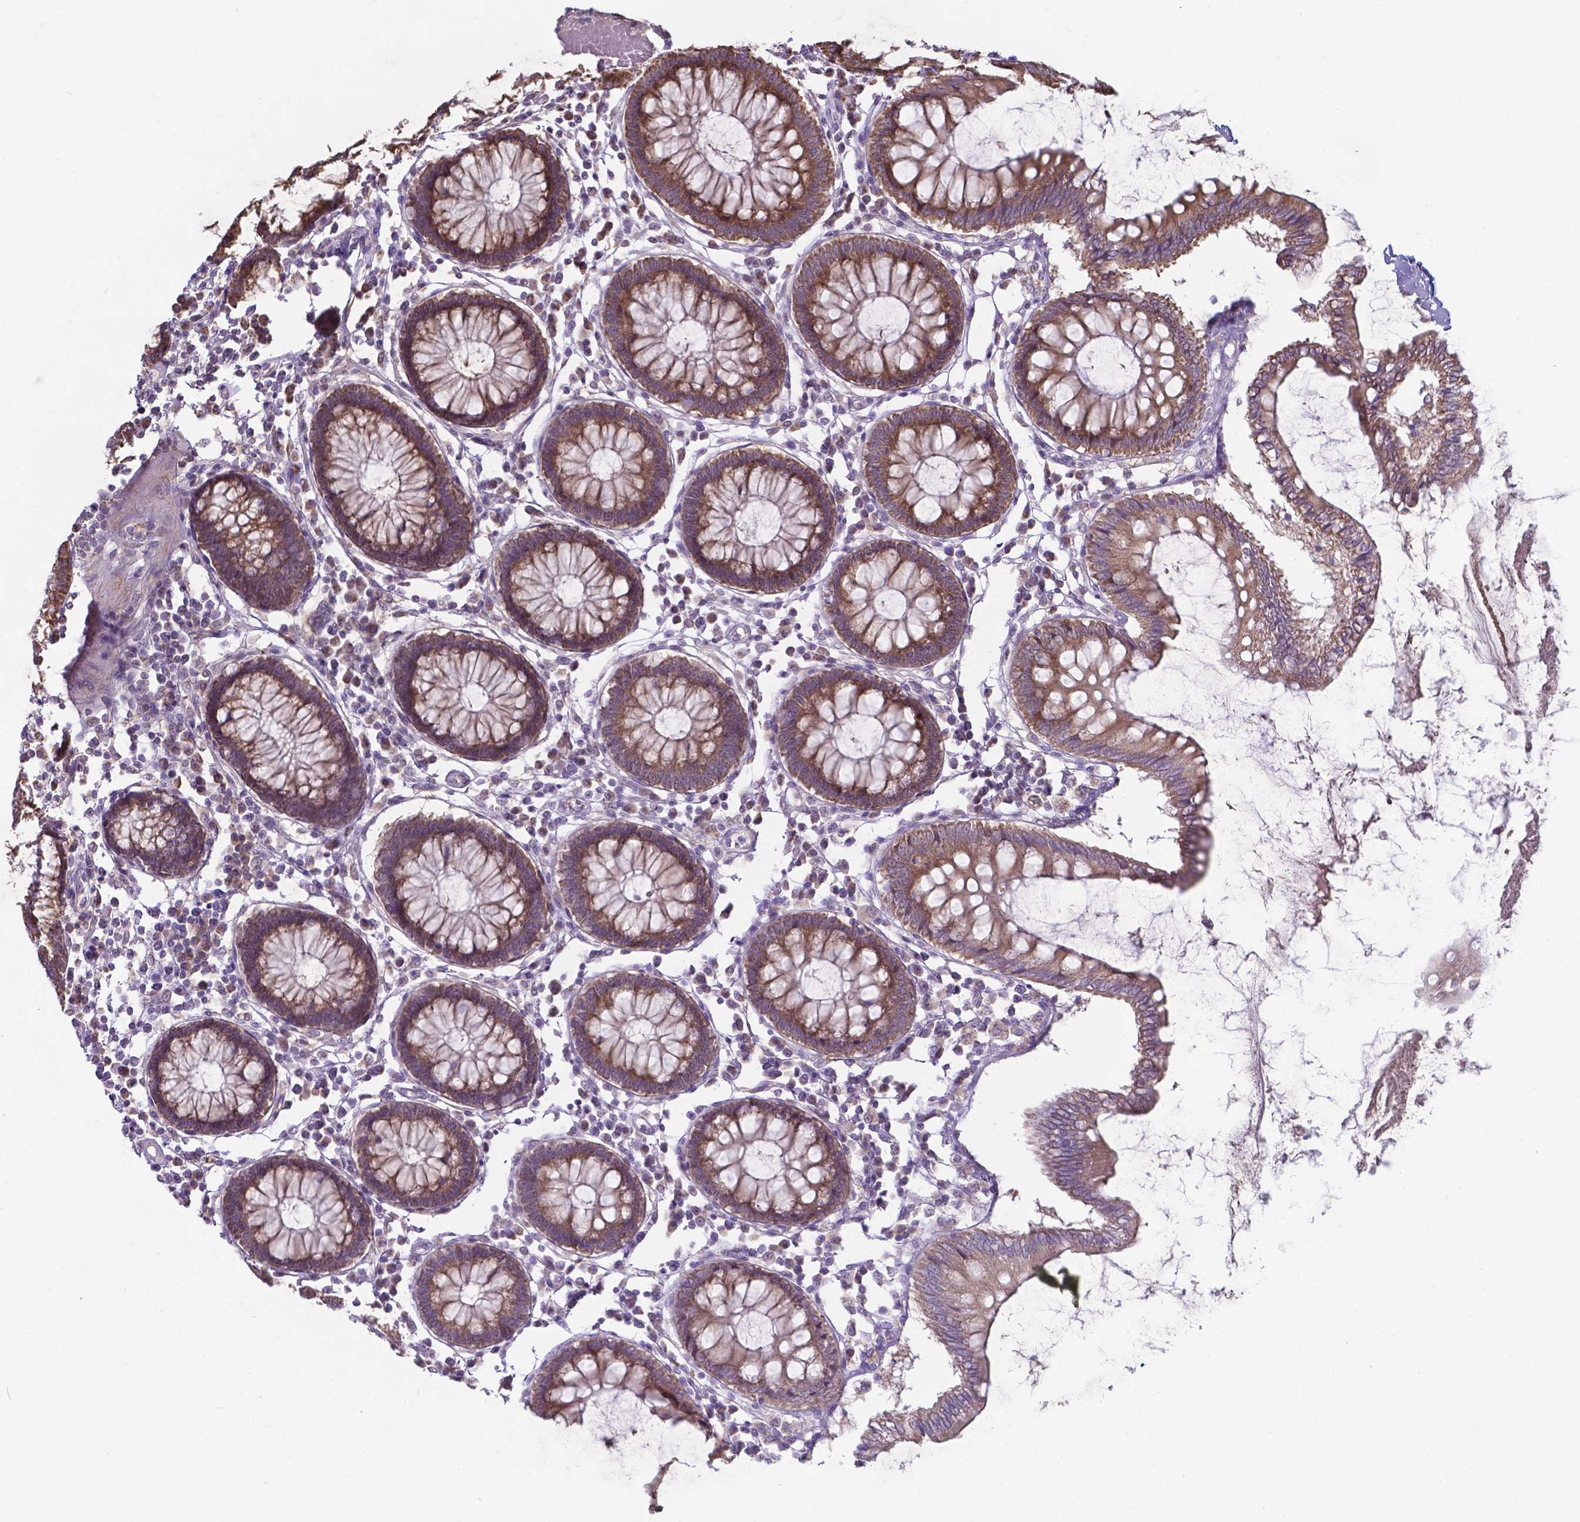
{"staining": {"intensity": "moderate", "quantity": ">75%", "location": "cytoplasmic/membranous"}, "tissue": "colon", "cell_type": "Glandular cells", "image_type": "normal", "snomed": [{"axis": "morphology", "description": "Normal tissue, NOS"}, {"axis": "morphology", "description": "Adenocarcinoma, NOS"}, {"axis": "topography", "description": "Colon"}], "caption": "Normal colon reveals moderate cytoplasmic/membranous expression in approximately >75% of glandular cells (IHC, brightfield microscopy, high magnification)..", "gene": "FAM114A1", "patient": {"sex": "male", "age": 83}}